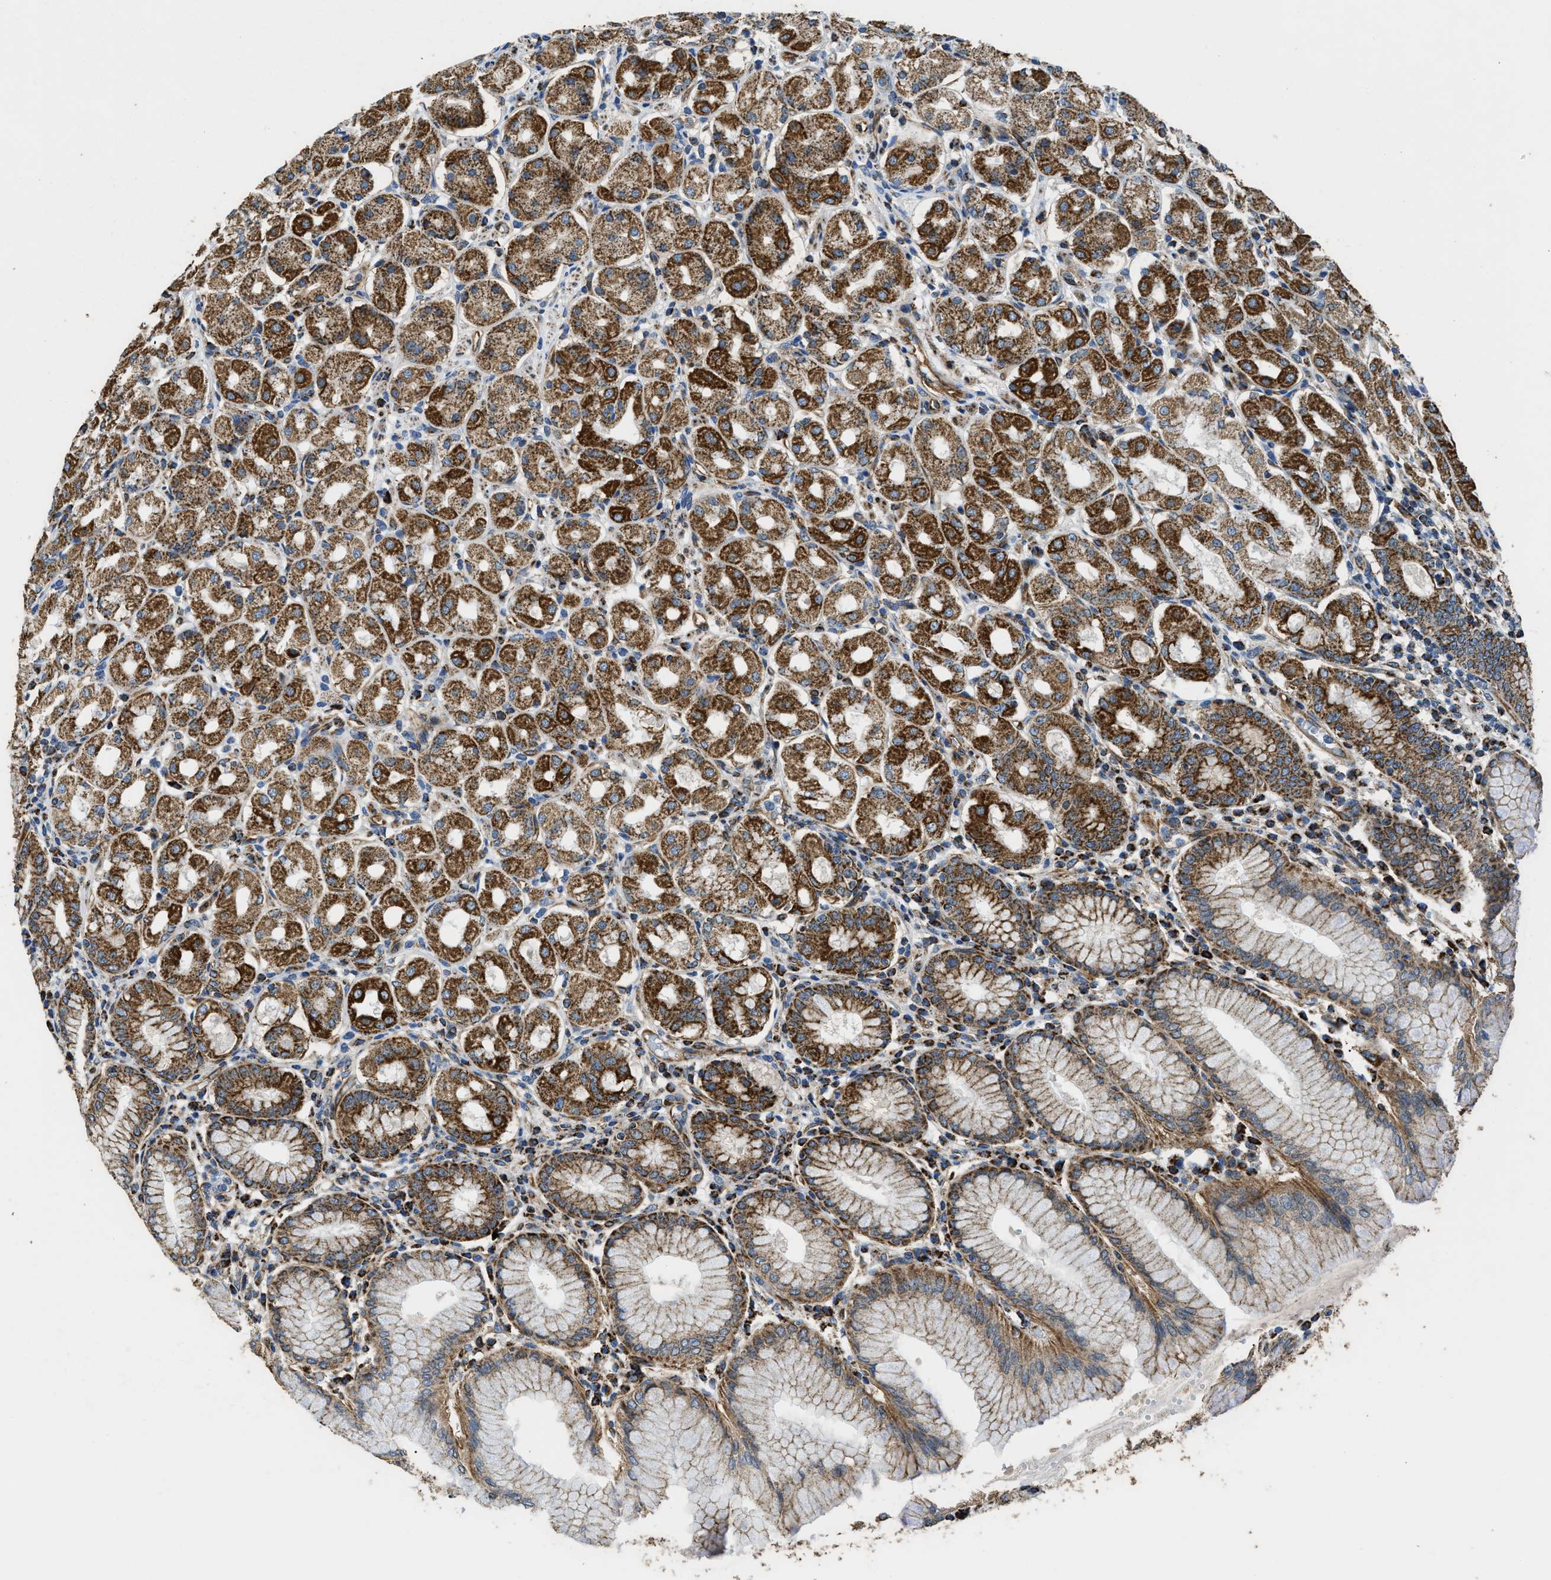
{"staining": {"intensity": "strong", "quantity": ">75%", "location": "cytoplasmic/membranous"}, "tissue": "stomach", "cell_type": "Glandular cells", "image_type": "normal", "snomed": [{"axis": "morphology", "description": "Normal tissue, NOS"}, {"axis": "topography", "description": "Stomach"}, {"axis": "topography", "description": "Stomach, lower"}], "caption": "A brown stain highlights strong cytoplasmic/membranous positivity of a protein in glandular cells of benign stomach. The protein of interest is stained brown, and the nuclei are stained in blue (DAB (3,3'-diaminobenzidine) IHC with brightfield microscopy, high magnification).", "gene": "STK33", "patient": {"sex": "female", "age": 56}}